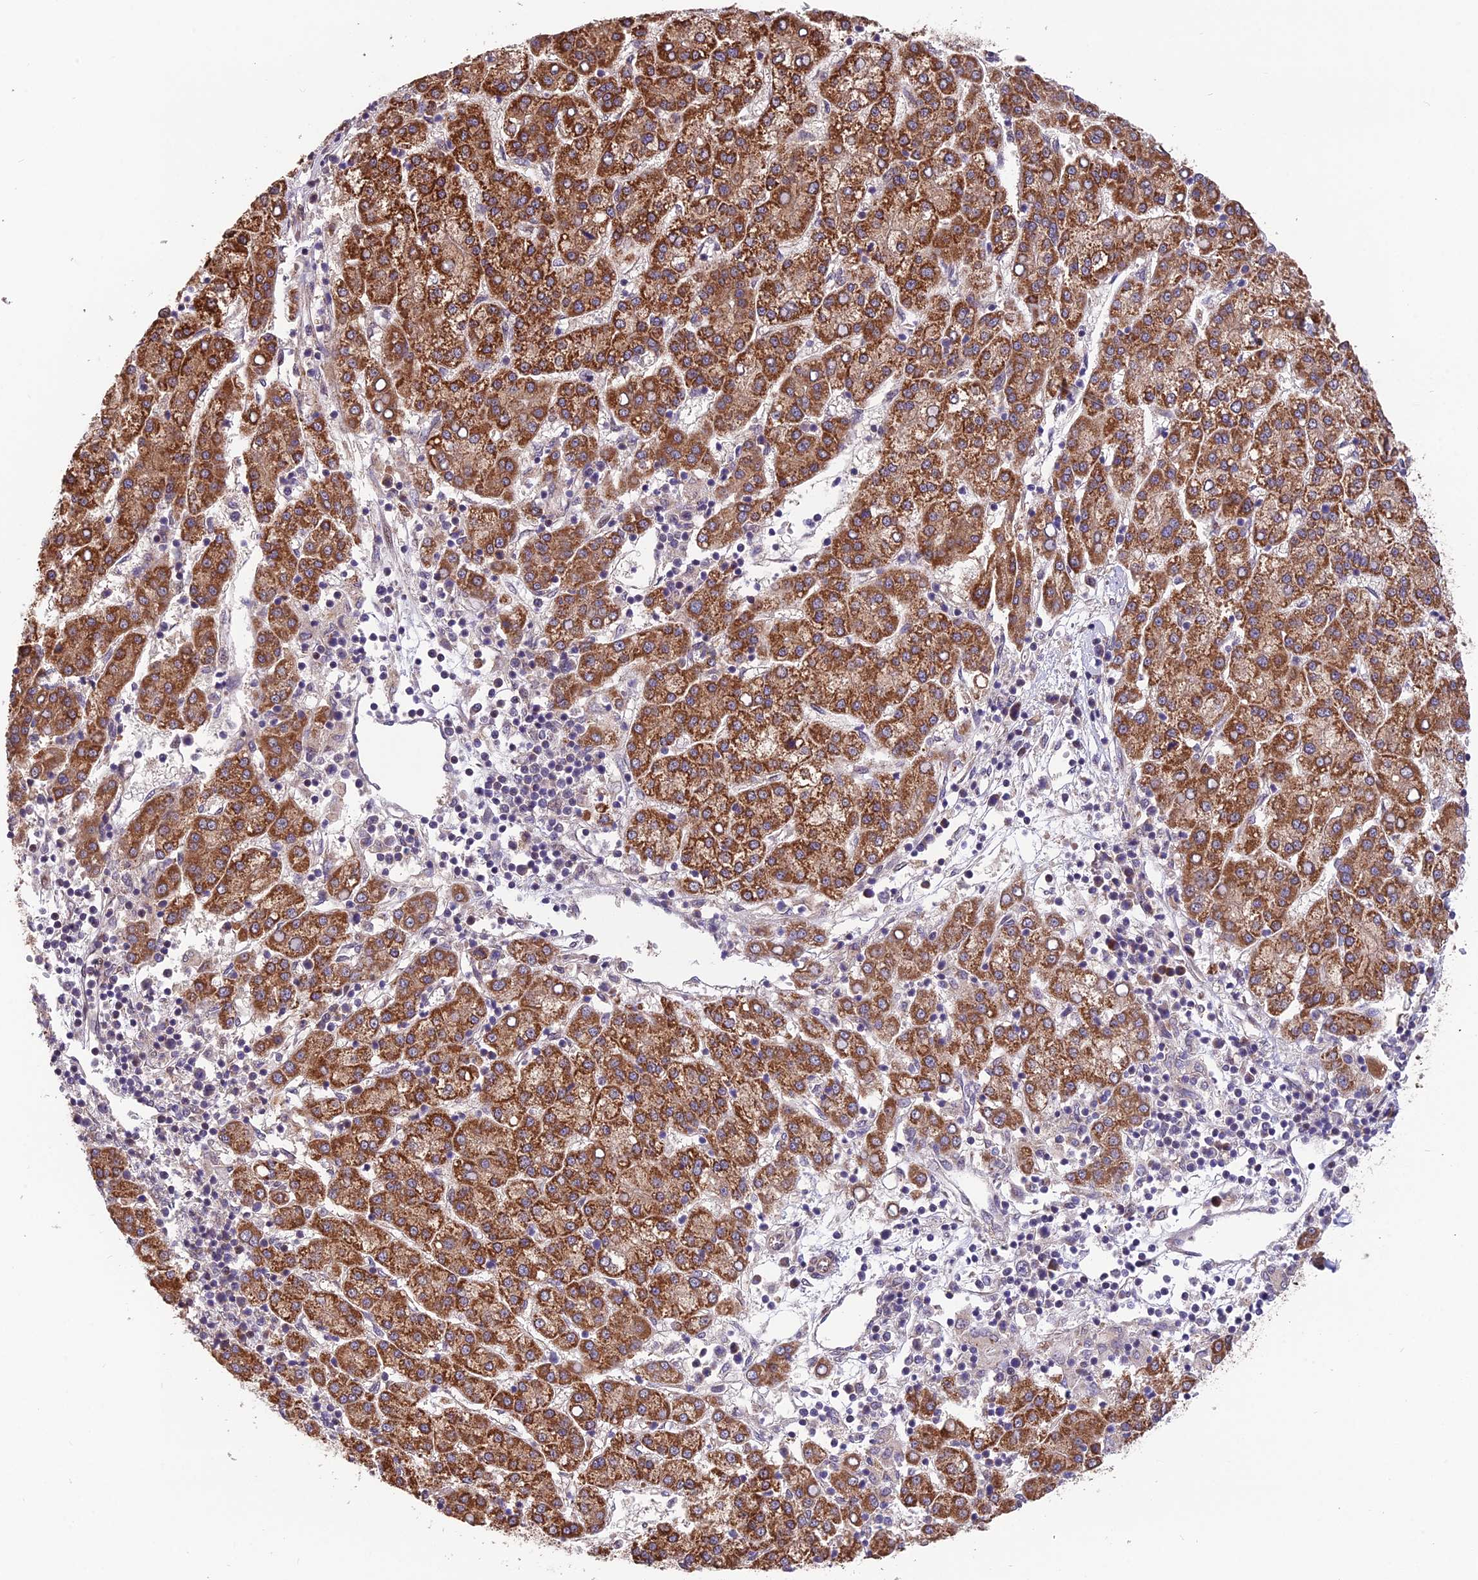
{"staining": {"intensity": "strong", "quantity": ">75%", "location": "cytoplasmic/membranous"}, "tissue": "liver cancer", "cell_type": "Tumor cells", "image_type": "cancer", "snomed": [{"axis": "morphology", "description": "Carcinoma, Hepatocellular, NOS"}, {"axis": "topography", "description": "Liver"}], "caption": "A micrograph of hepatocellular carcinoma (liver) stained for a protein exhibits strong cytoplasmic/membranous brown staining in tumor cells.", "gene": "CYP2R1", "patient": {"sex": "female", "age": 58}}